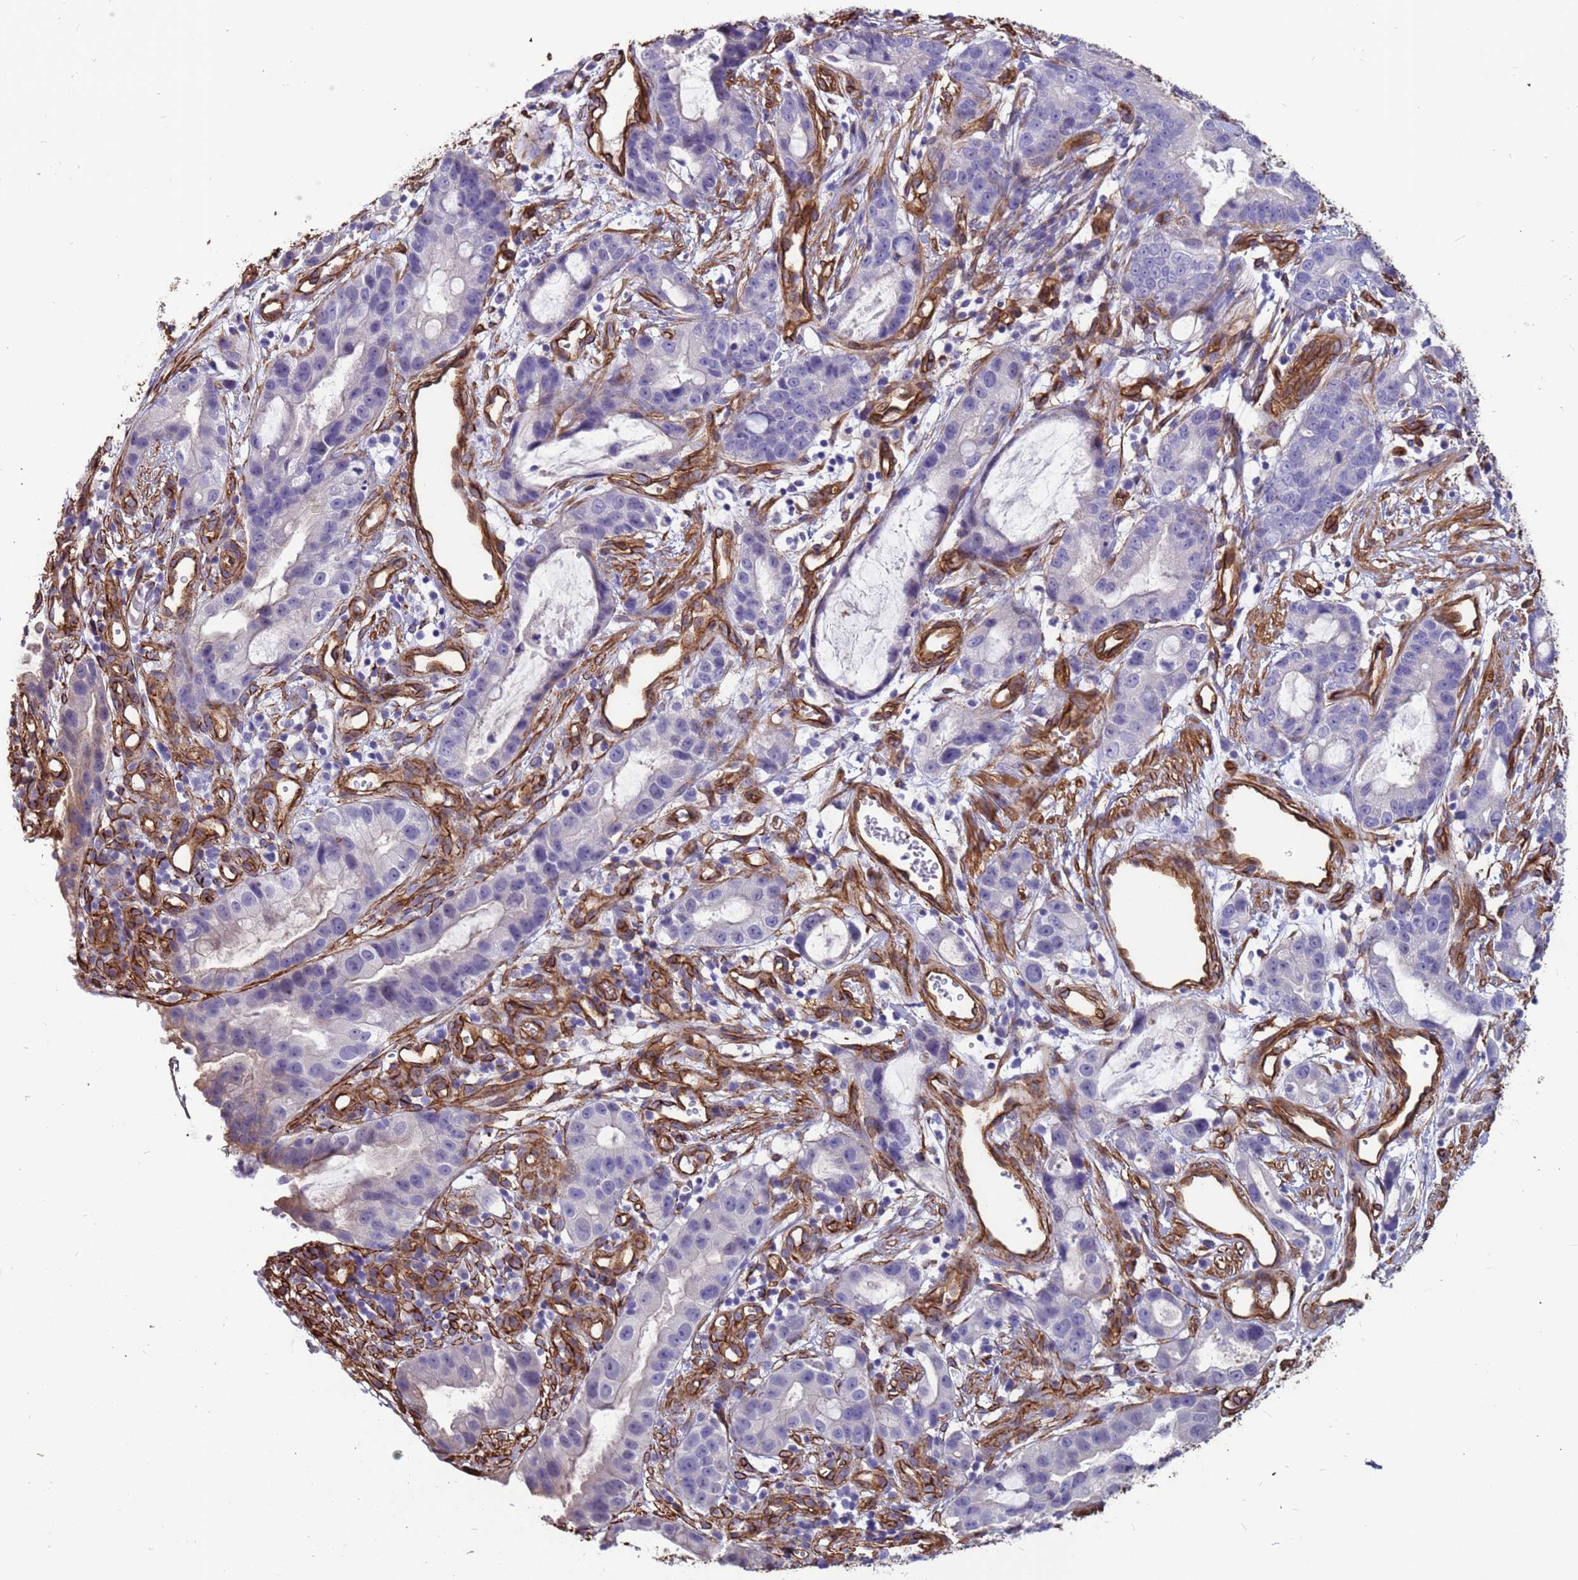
{"staining": {"intensity": "negative", "quantity": "none", "location": "none"}, "tissue": "stomach cancer", "cell_type": "Tumor cells", "image_type": "cancer", "snomed": [{"axis": "morphology", "description": "Adenocarcinoma, NOS"}, {"axis": "topography", "description": "Stomach"}], "caption": "The photomicrograph reveals no staining of tumor cells in stomach cancer (adenocarcinoma).", "gene": "EHD2", "patient": {"sex": "male", "age": 55}}